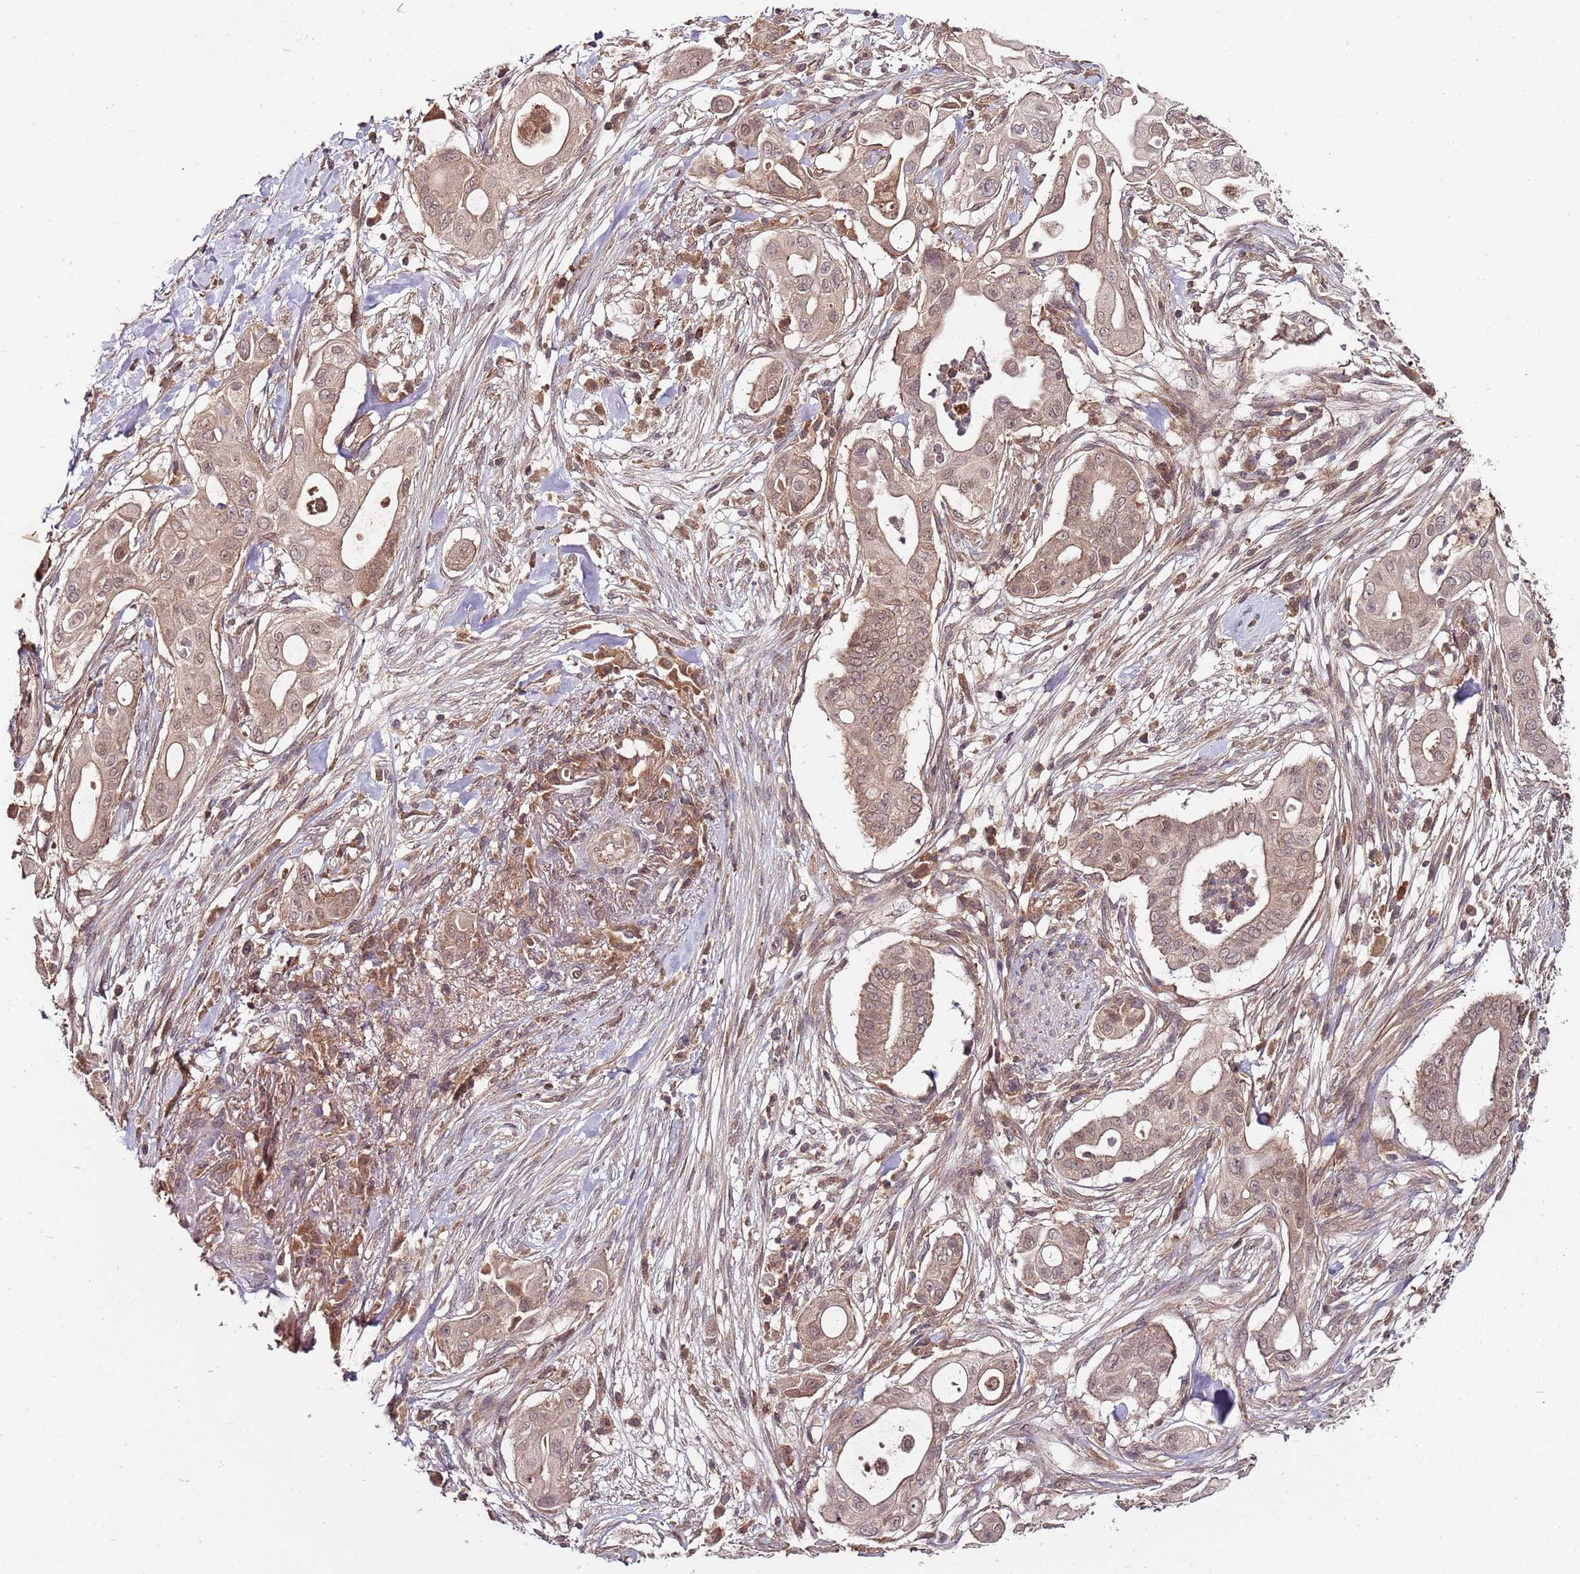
{"staining": {"intensity": "moderate", "quantity": ">75%", "location": "cytoplasmic/membranous,nuclear"}, "tissue": "pancreatic cancer", "cell_type": "Tumor cells", "image_type": "cancer", "snomed": [{"axis": "morphology", "description": "Adenocarcinoma, NOS"}, {"axis": "topography", "description": "Pancreas"}], "caption": "Immunohistochemical staining of human adenocarcinoma (pancreatic) reveals moderate cytoplasmic/membranous and nuclear protein staining in about >75% of tumor cells.", "gene": "LIN37", "patient": {"sex": "male", "age": 68}}